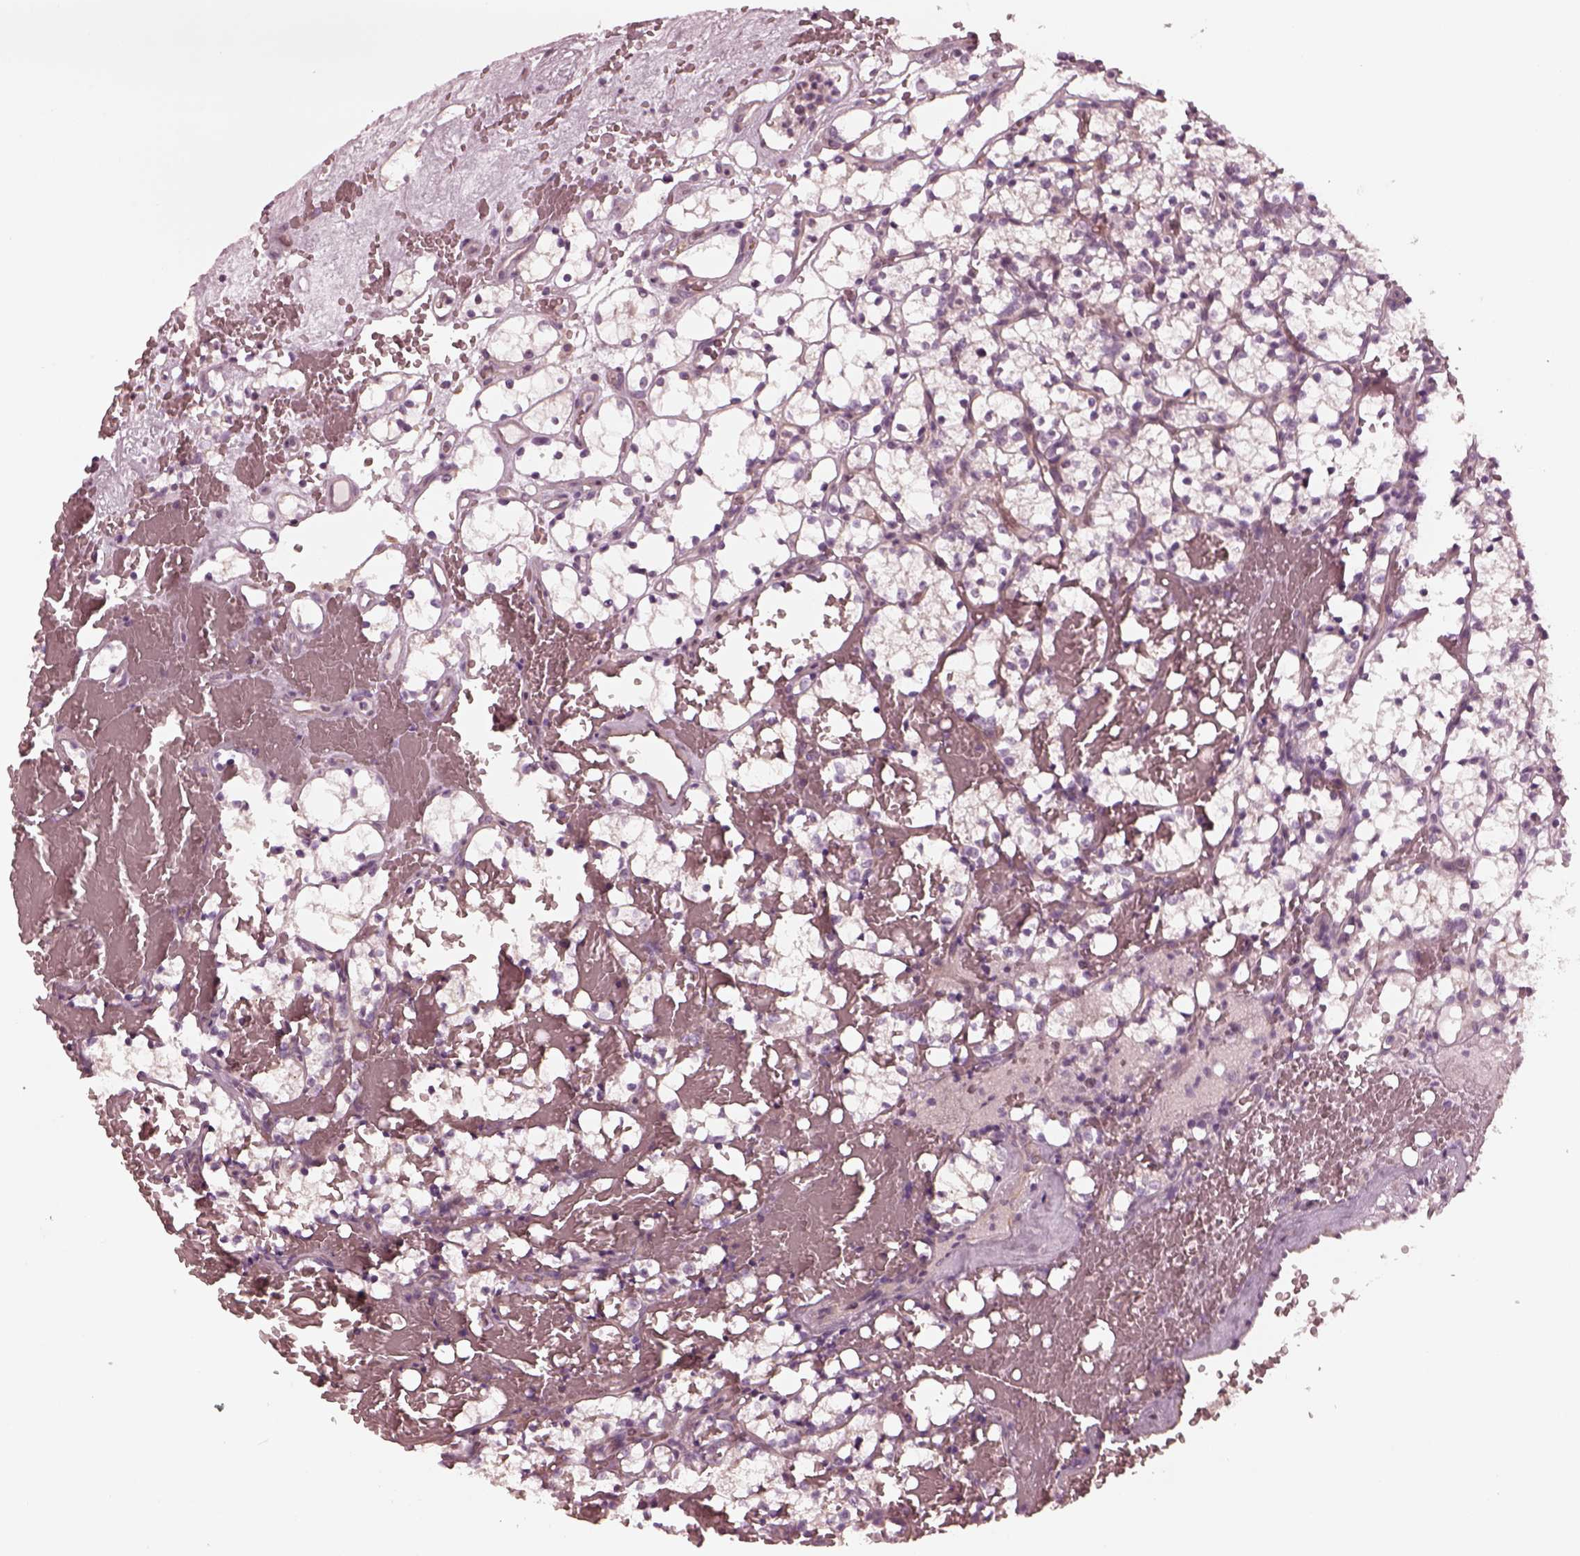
{"staining": {"intensity": "negative", "quantity": "none", "location": "none"}, "tissue": "renal cancer", "cell_type": "Tumor cells", "image_type": "cancer", "snomed": [{"axis": "morphology", "description": "Adenocarcinoma, NOS"}, {"axis": "topography", "description": "Kidney"}], "caption": "Renal cancer stained for a protein using immunohistochemistry displays no expression tumor cells.", "gene": "KIF6", "patient": {"sex": "female", "age": 69}}